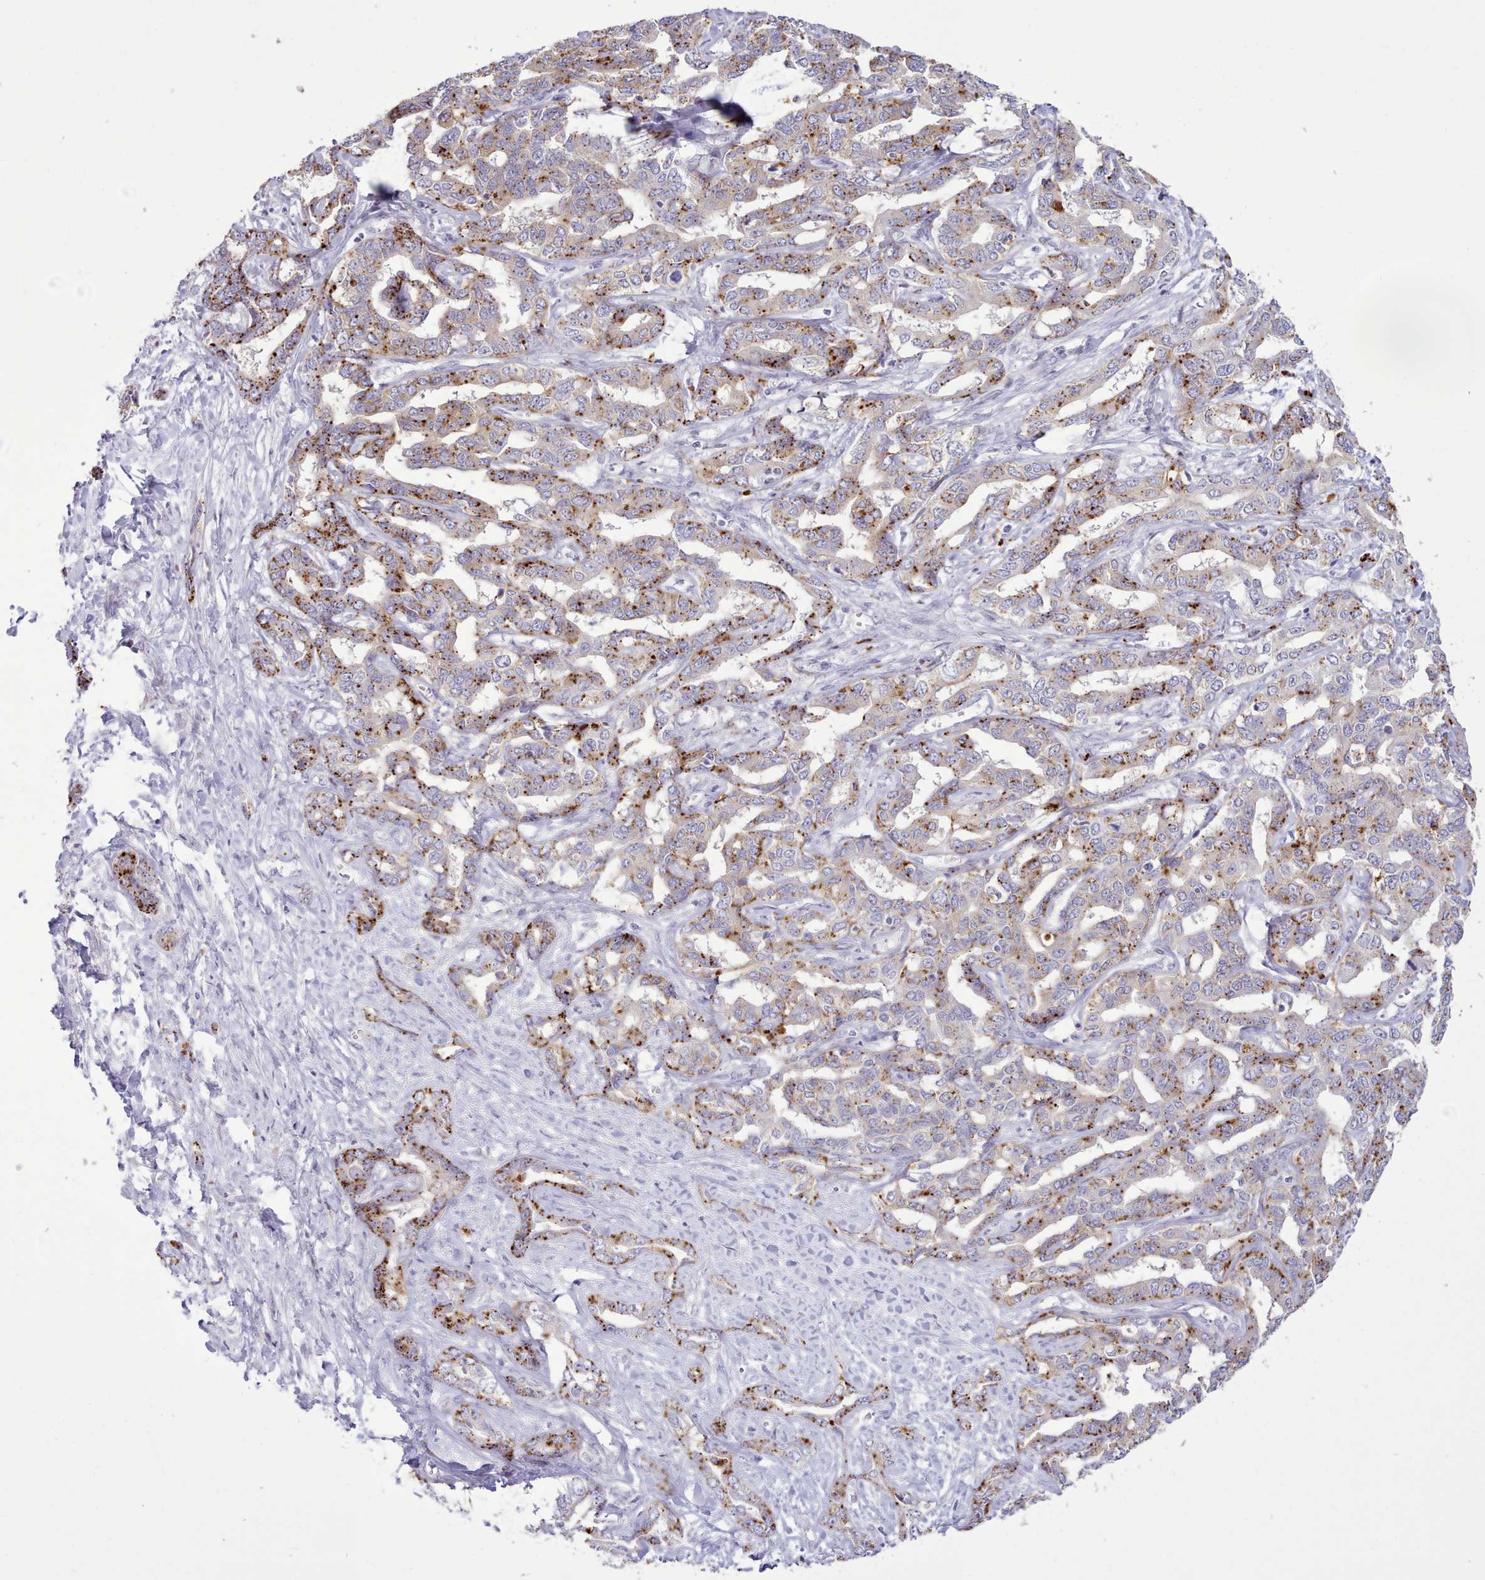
{"staining": {"intensity": "moderate", "quantity": ">75%", "location": "cytoplasmic/membranous"}, "tissue": "liver cancer", "cell_type": "Tumor cells", "image_type": "cancer", "snomed": [{"axis": "morphology", "description": "Cholangiocarcinoma"}, {"axis": "topography", "description": "Liver"}], "caption": "IHC (DAB (3,3'-diaminobenzidine)) staining of human cholangiocarcinoma (liver) reveals moderate cytoplasmic/membranous protein staining in about >75% of tumor cells.", "gene": "SRD5A1", "patient": {"sex": "male", "age": 59}}